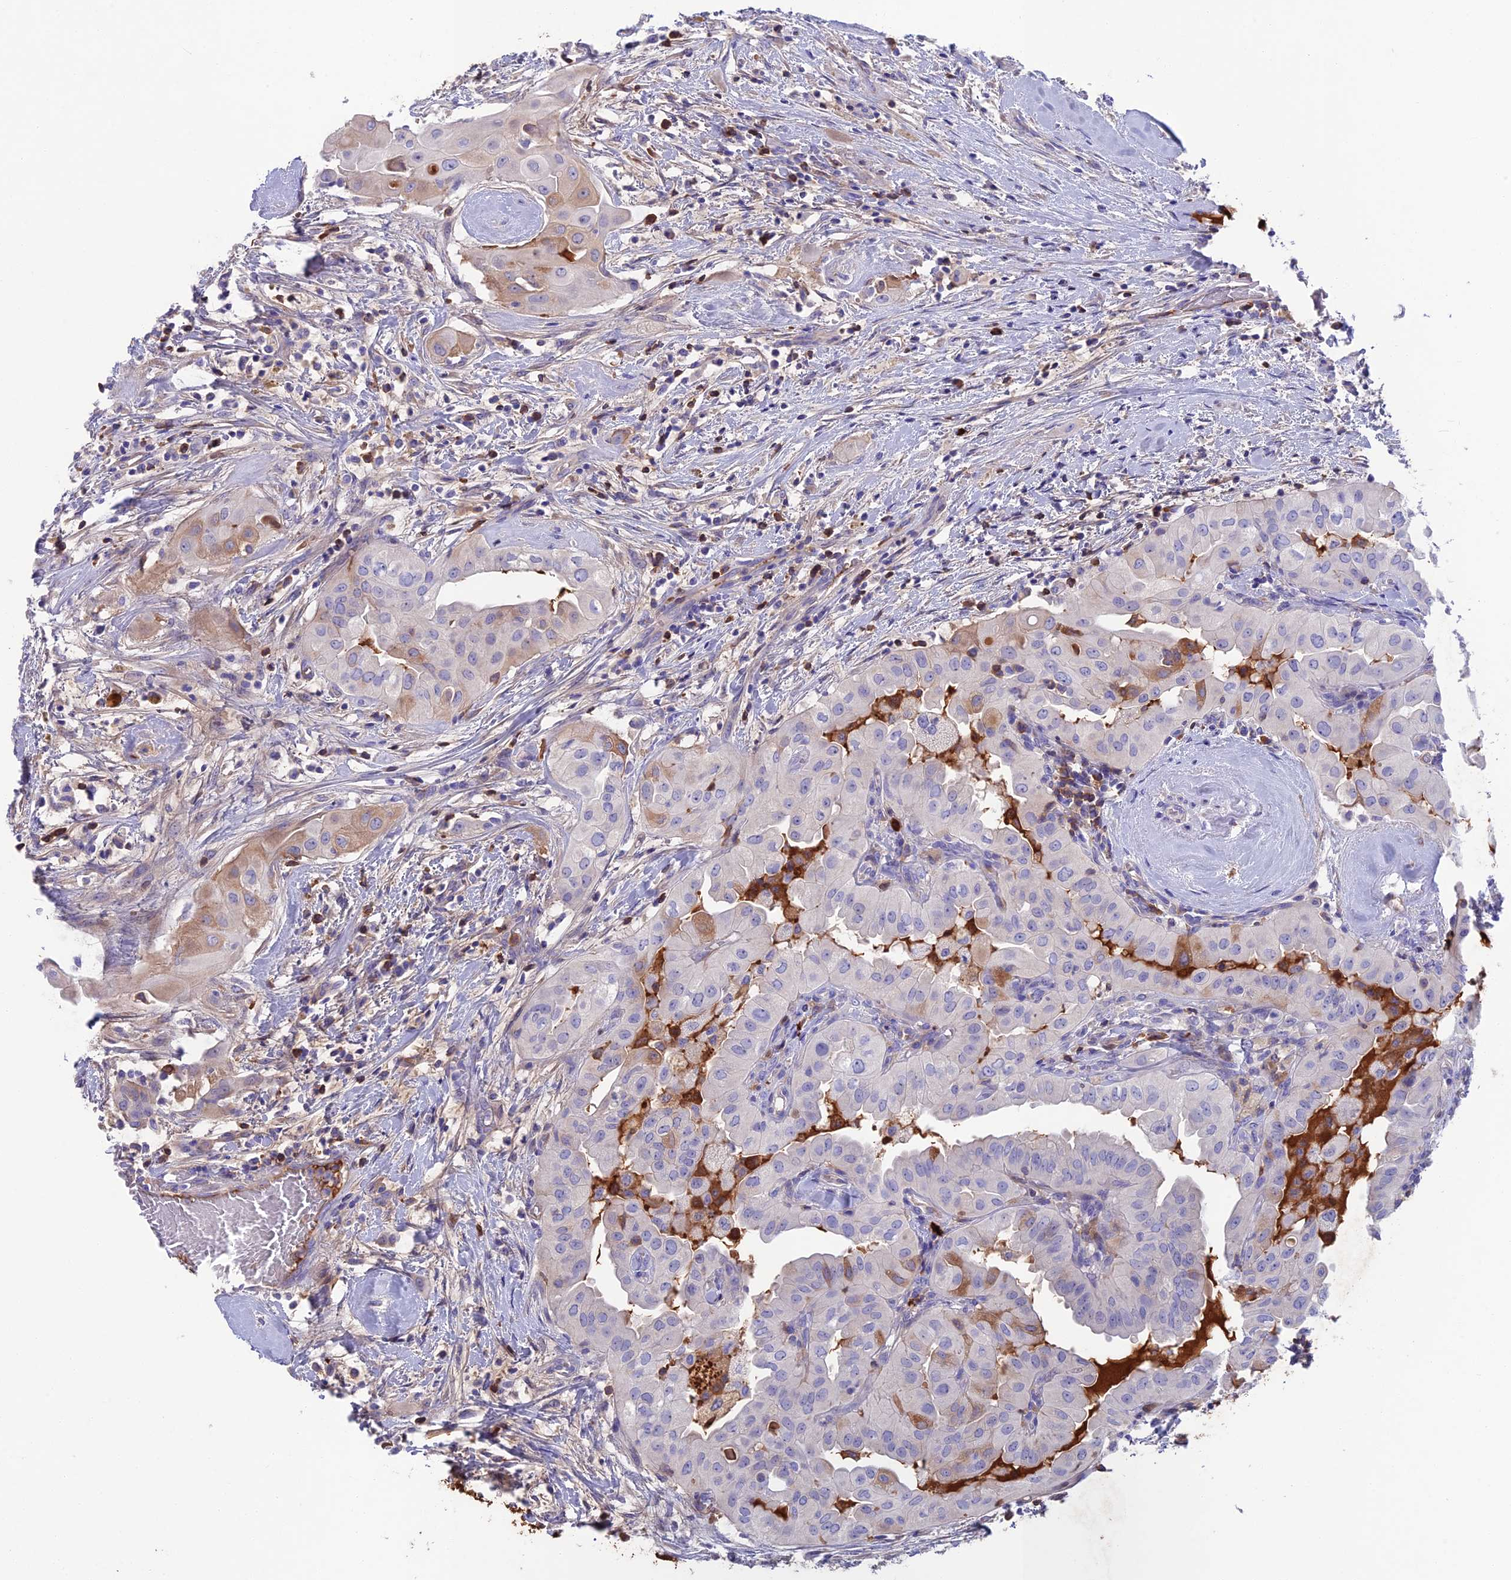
{"staining": {"intensity": "weak", "quantity": "<25%", "location": "cytoplasmic/membranous"}, "tissue": "thyroid cancer", "cell_type": "Tumor cells", "image_type": "cancer", "snomed": [{"axis": "morphology", "description": "Papillary adenocarcinoma, NOS"}, {"axis": "topography", "description": "Thyroid gland"}], "caption": "This is an immunohistochemistry (IHC) histopathology image of human papillary adenocarcinoma (thyroid). There is no expression in tumor cells.", "gene": "SNAP91", "patient": {"sex": "female", "age": 59}}